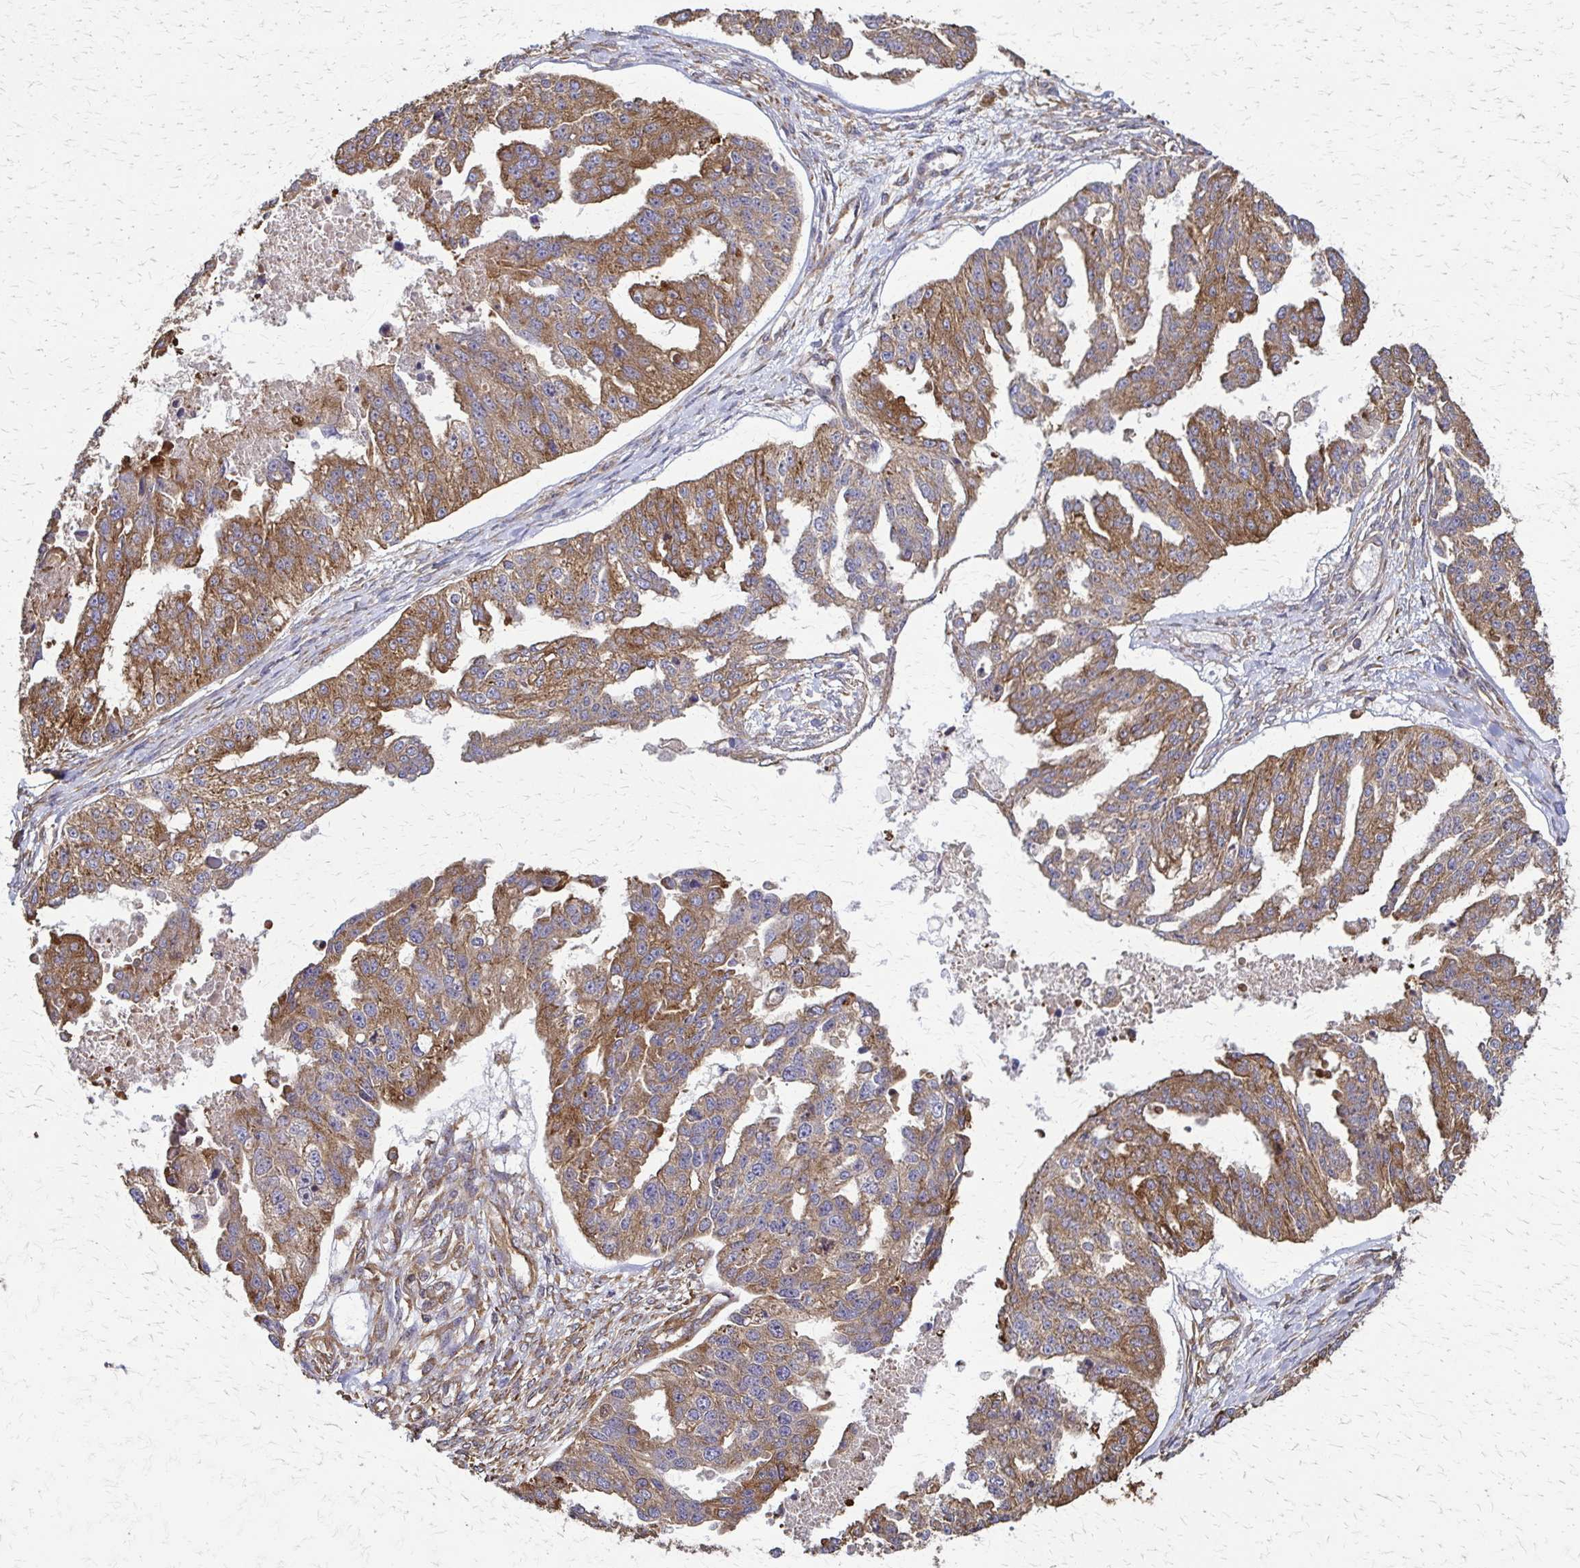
{"staining": {"intensity": "moderate", "quantity": ">75%", "location": "cytoplasmic/membranous"}, "tissue": "ovarian cancer", "cell_type": "Tumor cells", "image_type": "cancer", "snomed": [{"axis": "morphology", "description": "Cystadenocarcinoma, serous, NOS"}, {"axis": "topography", "description": "Ovary"}], "caption": "This photomicrograph demonstrates immunohistochemistry (IHC) staining of ovarian serous cystadenocarcinoma, with medium moderate cytoplasmic/membranous expression in about >75% of tumor cells.", "gene": "EEF2", "patient": {"sex": "female", "age": 58}}